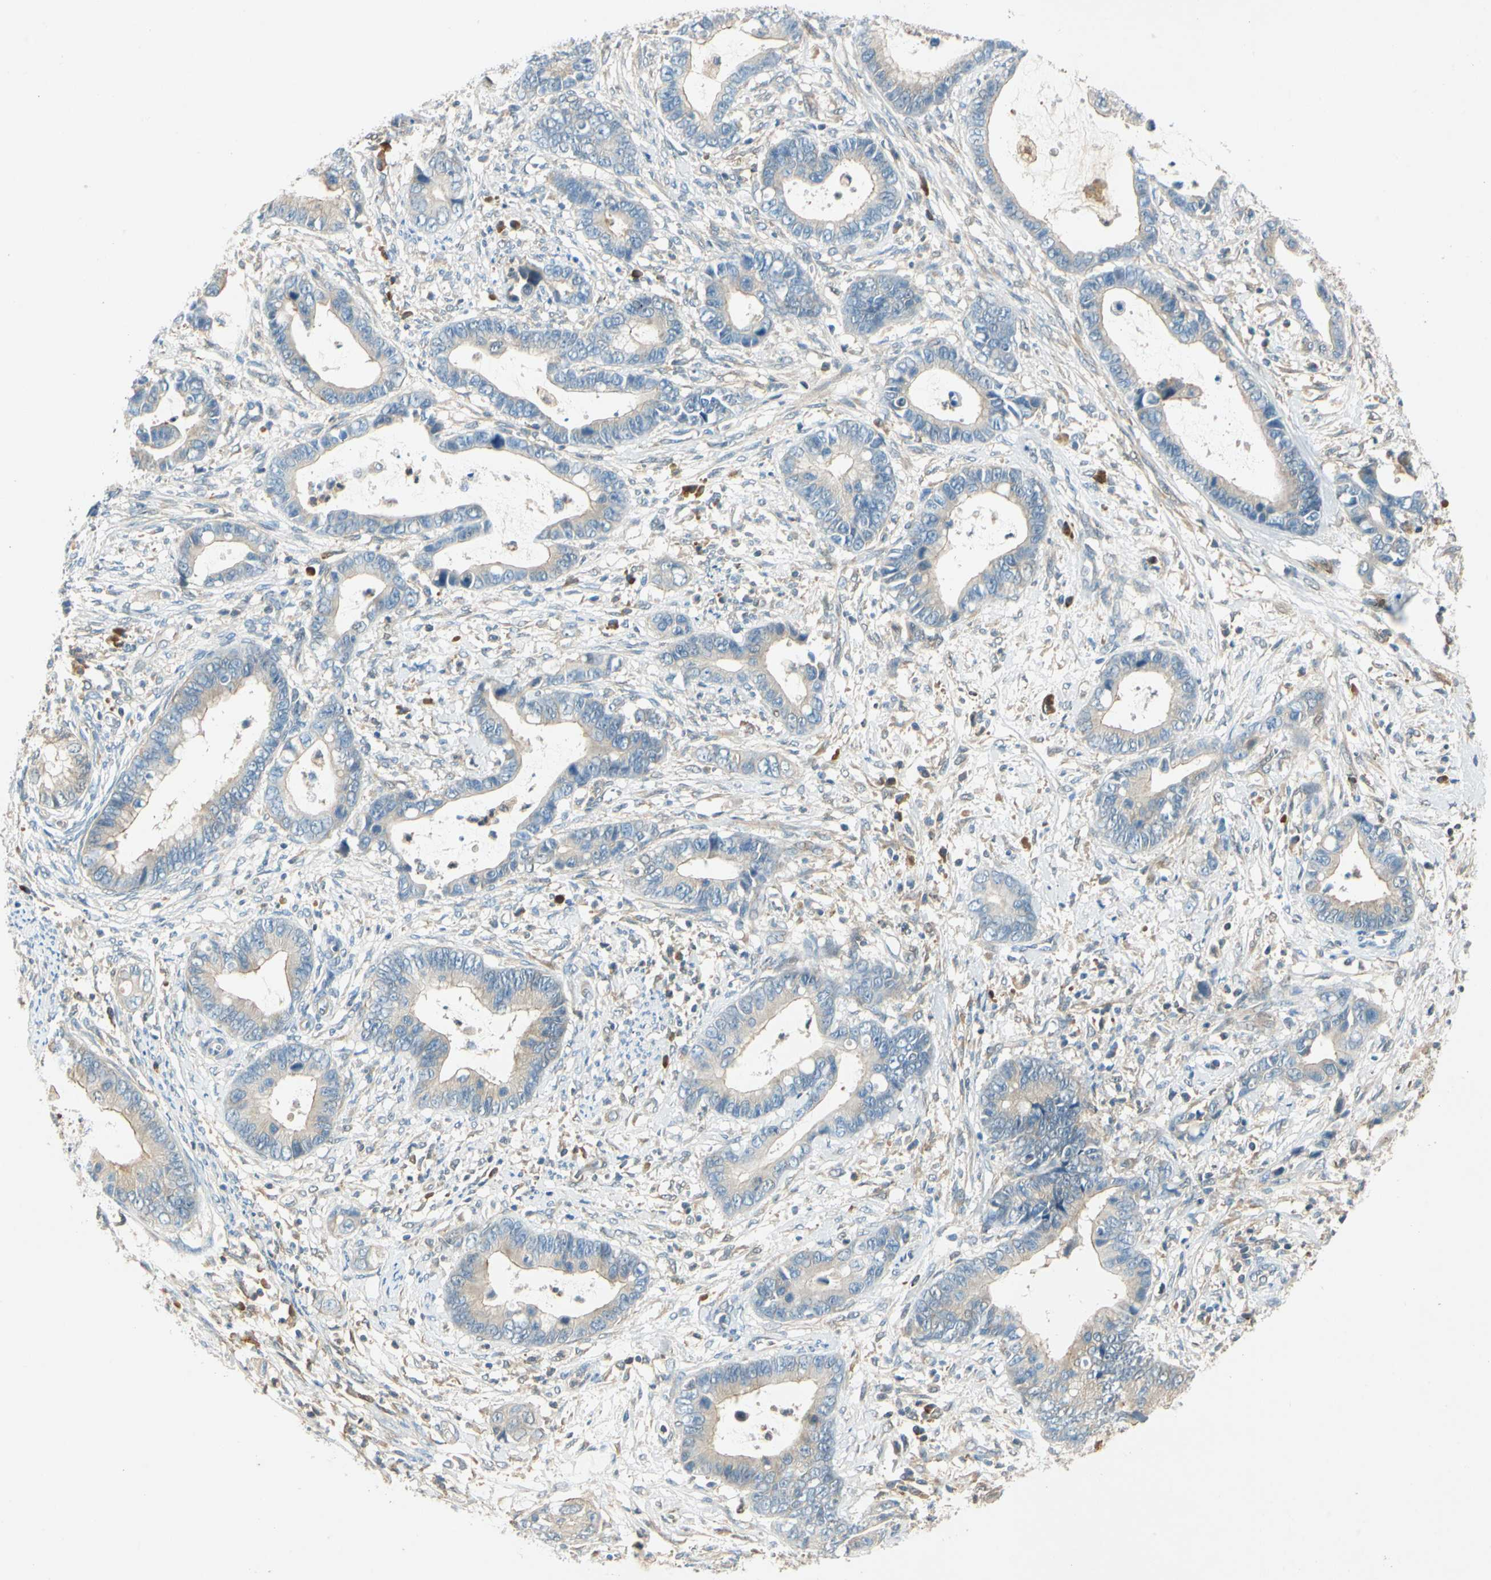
{"staining": {"intensity": "weak", "quantity": "25%-75%", "location": "cytoplasmic/membranous"}, "tissue": "cervical cancer", "cell_type": "Tumor cells", "image_type": "cancer", "snomed": [{"axis": "morphology", "description": "Adenocarcinoma, NOS"}, {"axis": "topography", "description": "Cervix"}], "caption": "Immunohistochemical staining of cervical adenocarcinoma exhibits low levels of weak cytoplasmic/membranous staining in about 25%-75% of tumor cells.", "gene": "WIPI1", "patient": {"sex": "female", "age": 44}}